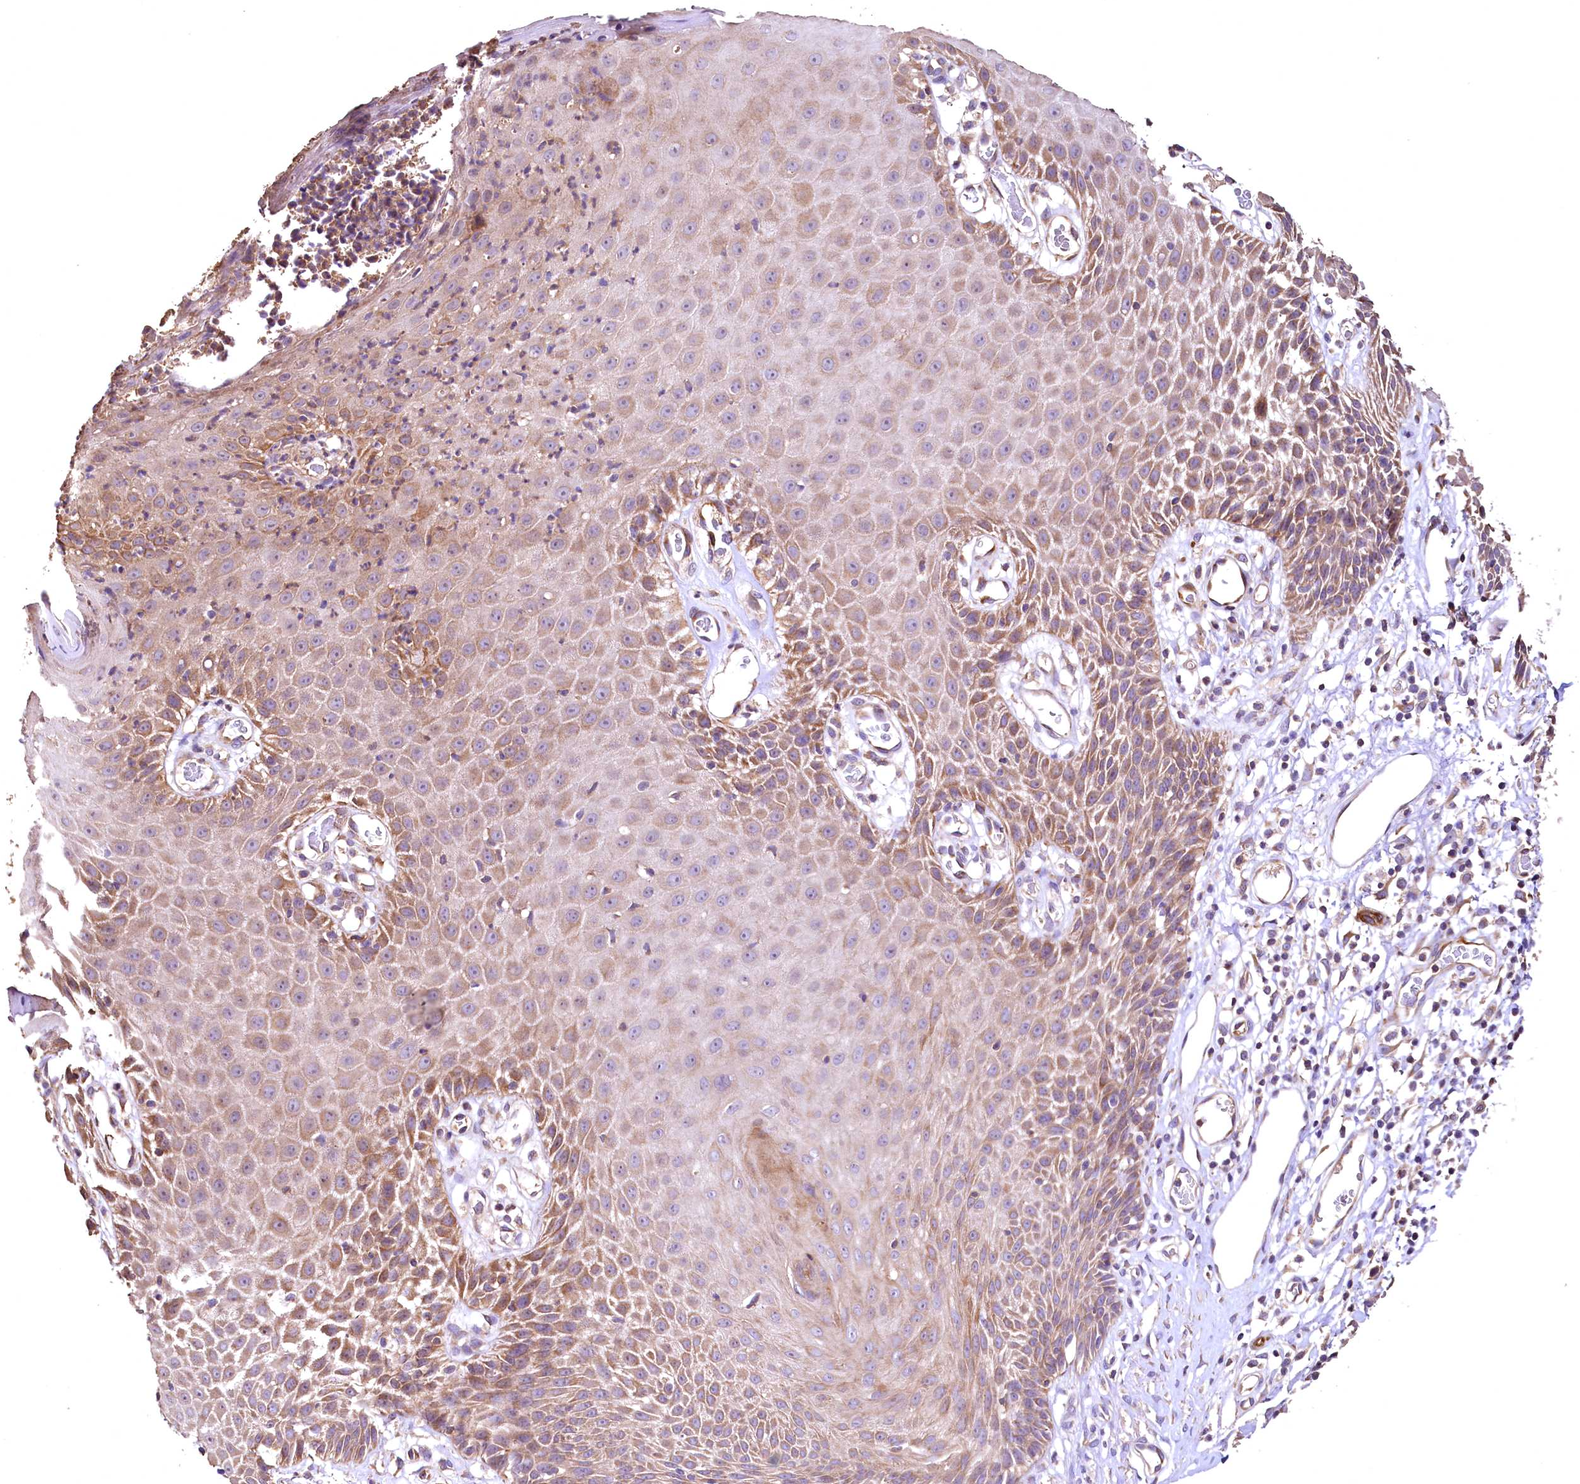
{"staining": {"intensity": "moderate", "quantity": "25%-75%", "location": "cytoplasmic/membranous"}, "tissue": "skin", "cell_type": "Epidermal cells", "image_type": "normal", "snomed": [{"axis": "morphology", "description": "Normal tissue, NOS"}, {"axis": "topography", "description": "Vulva"}], "caption": "Skin stained with DAB IHC shows medium levels of moderate cytoplasmic/membranous positivity in about 25%-75% of epidermal cells.", "gene": "RASSF1", "patient": {"sex": "female", "age": 68}}